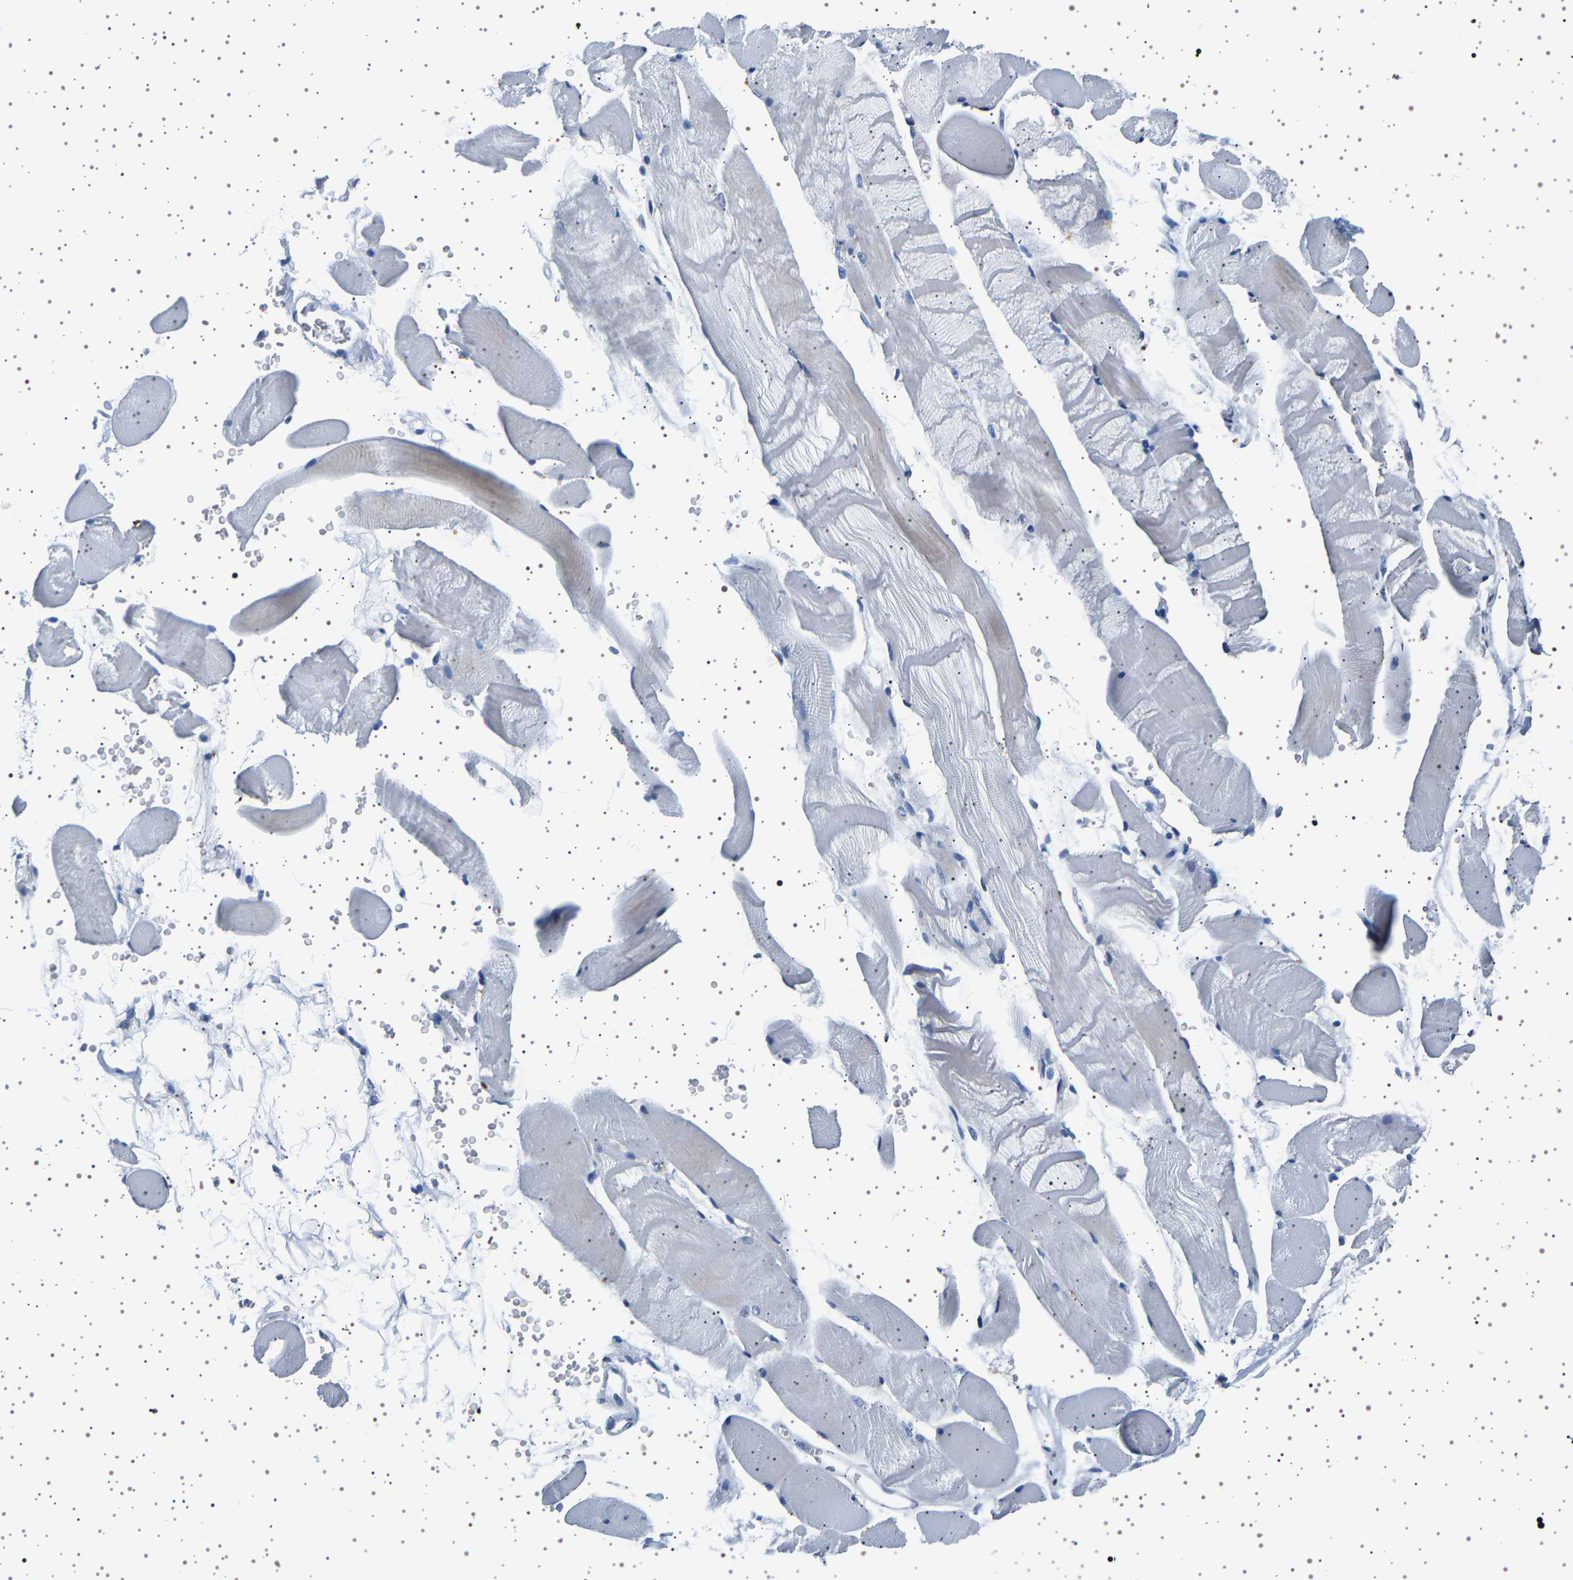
{"staining": {"intensity": "weak", "quantity": "<25%", "location": "cytoplasmic/membranous"}, "tissue": "skeletal muscle", "cell_type": "Myocytes", "image_type": "normal", "snomed": [{"axis": "morphology", "description": "Normal tissue, NOS"}, {"axis": "topography", "description": "Skeletal muscle"}, {"axis": "topography", "description": "Peripheral nerve tissue"}], "caption": "Unremarkable skeletal muscle was stained to show a protein in brown. There is no significant staining in myocytes.", "gene": "FTCD", "patient": {"sex": "female", "age": 84}}